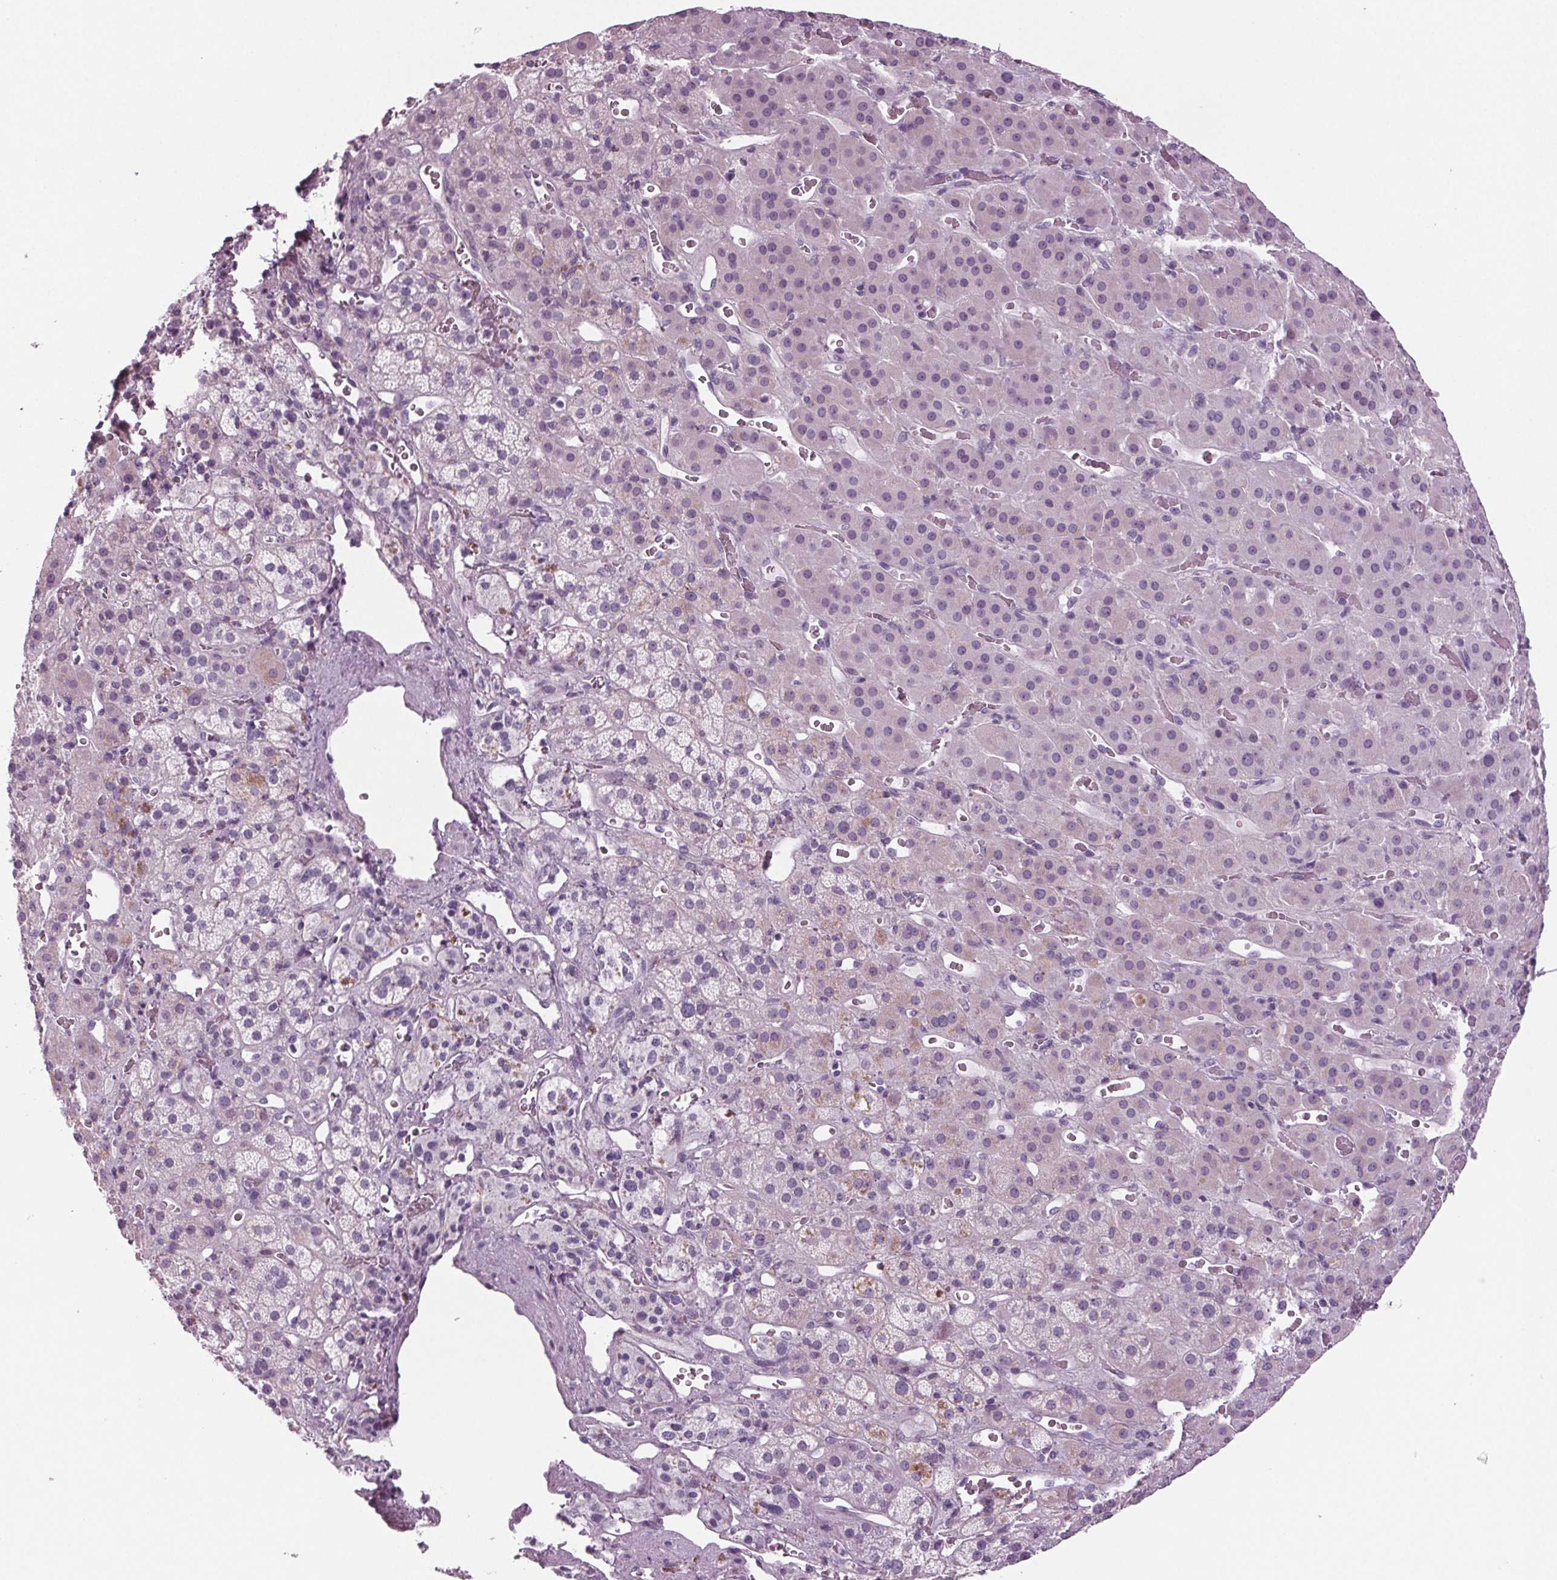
{"staining": {"intensity": "weak", "quantity": "<25%", "location": "cytoplasmic/membranous"}, "tissue": "adrenal gland", "cell_type": "Glandular cells", "image_type": "normal", "snomed": [{"axis": "morphology", "description": "Normal tissue, NOS"}, {"axis": "topography", "description": "Adrenal gland"}], "caption": "Glandular cells are negative for protein expression in normal human adrenal gland. (Brightfield microscopy of DAB (3,3'-diaminobenzidine) IHC at high magnification).", "gene": "BHLHE22", "patient": {"sex": "male", "age": 57}}